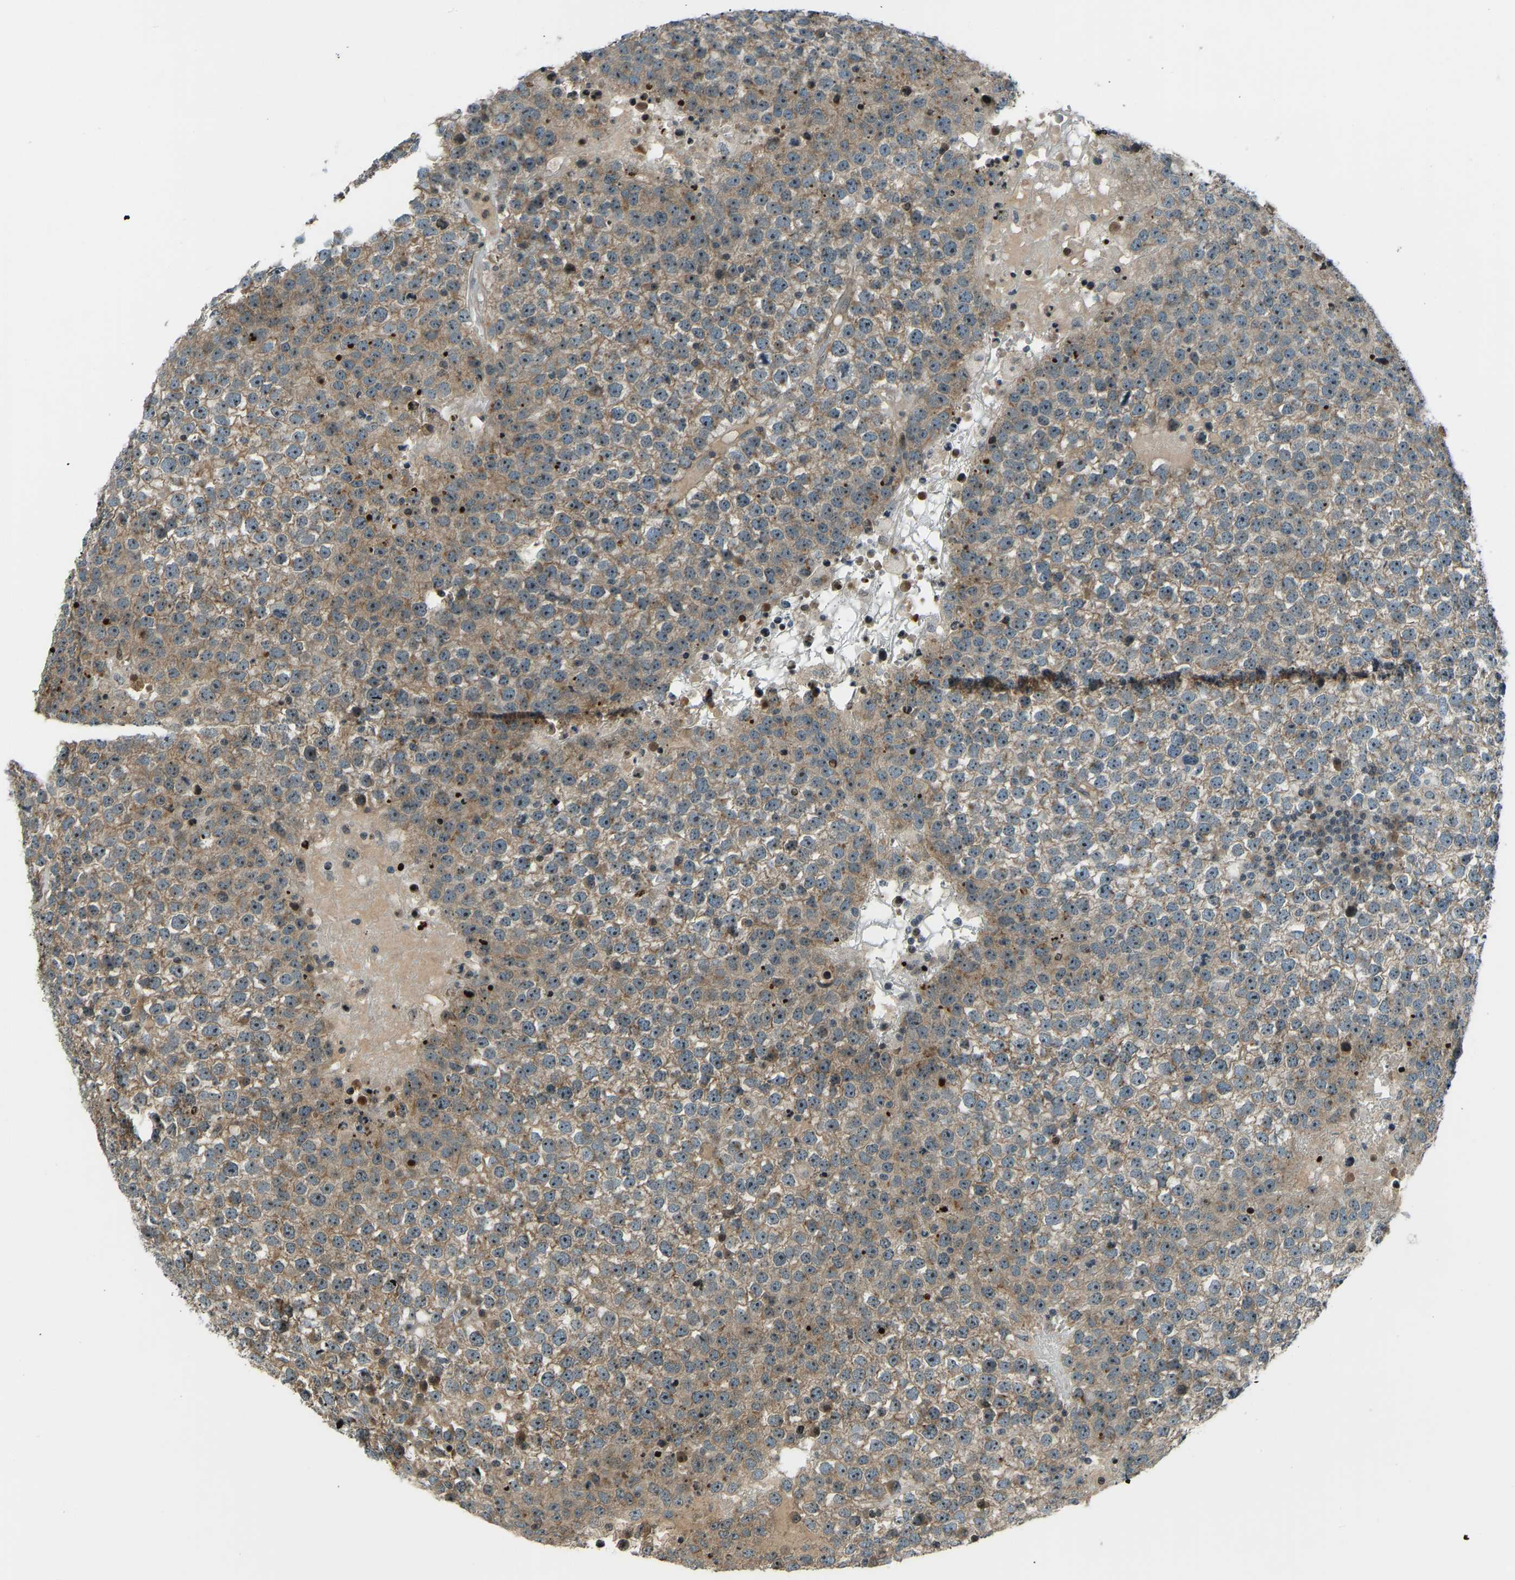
{"staining": {"intensity": "moderate", "quantity": ">75%", "location": "cytoplasmic/membranous,nuclear"}, "tissue": "testis cancer", "cell_type": "Tumor cells", "image_type": "cancer", "snomed": [{"axis": "morphology", "description": "Seminoma, NOS"}, {"axis": "topography", "description": "Testis"}], "caption": "Seminoma (testis) tissue displays moderate cytoplasmic/membranous and nuclear positivity in approximately >75% of tumor cells", "gene": "SVOPL", "patient": {"sex": "male", "age": 65}}